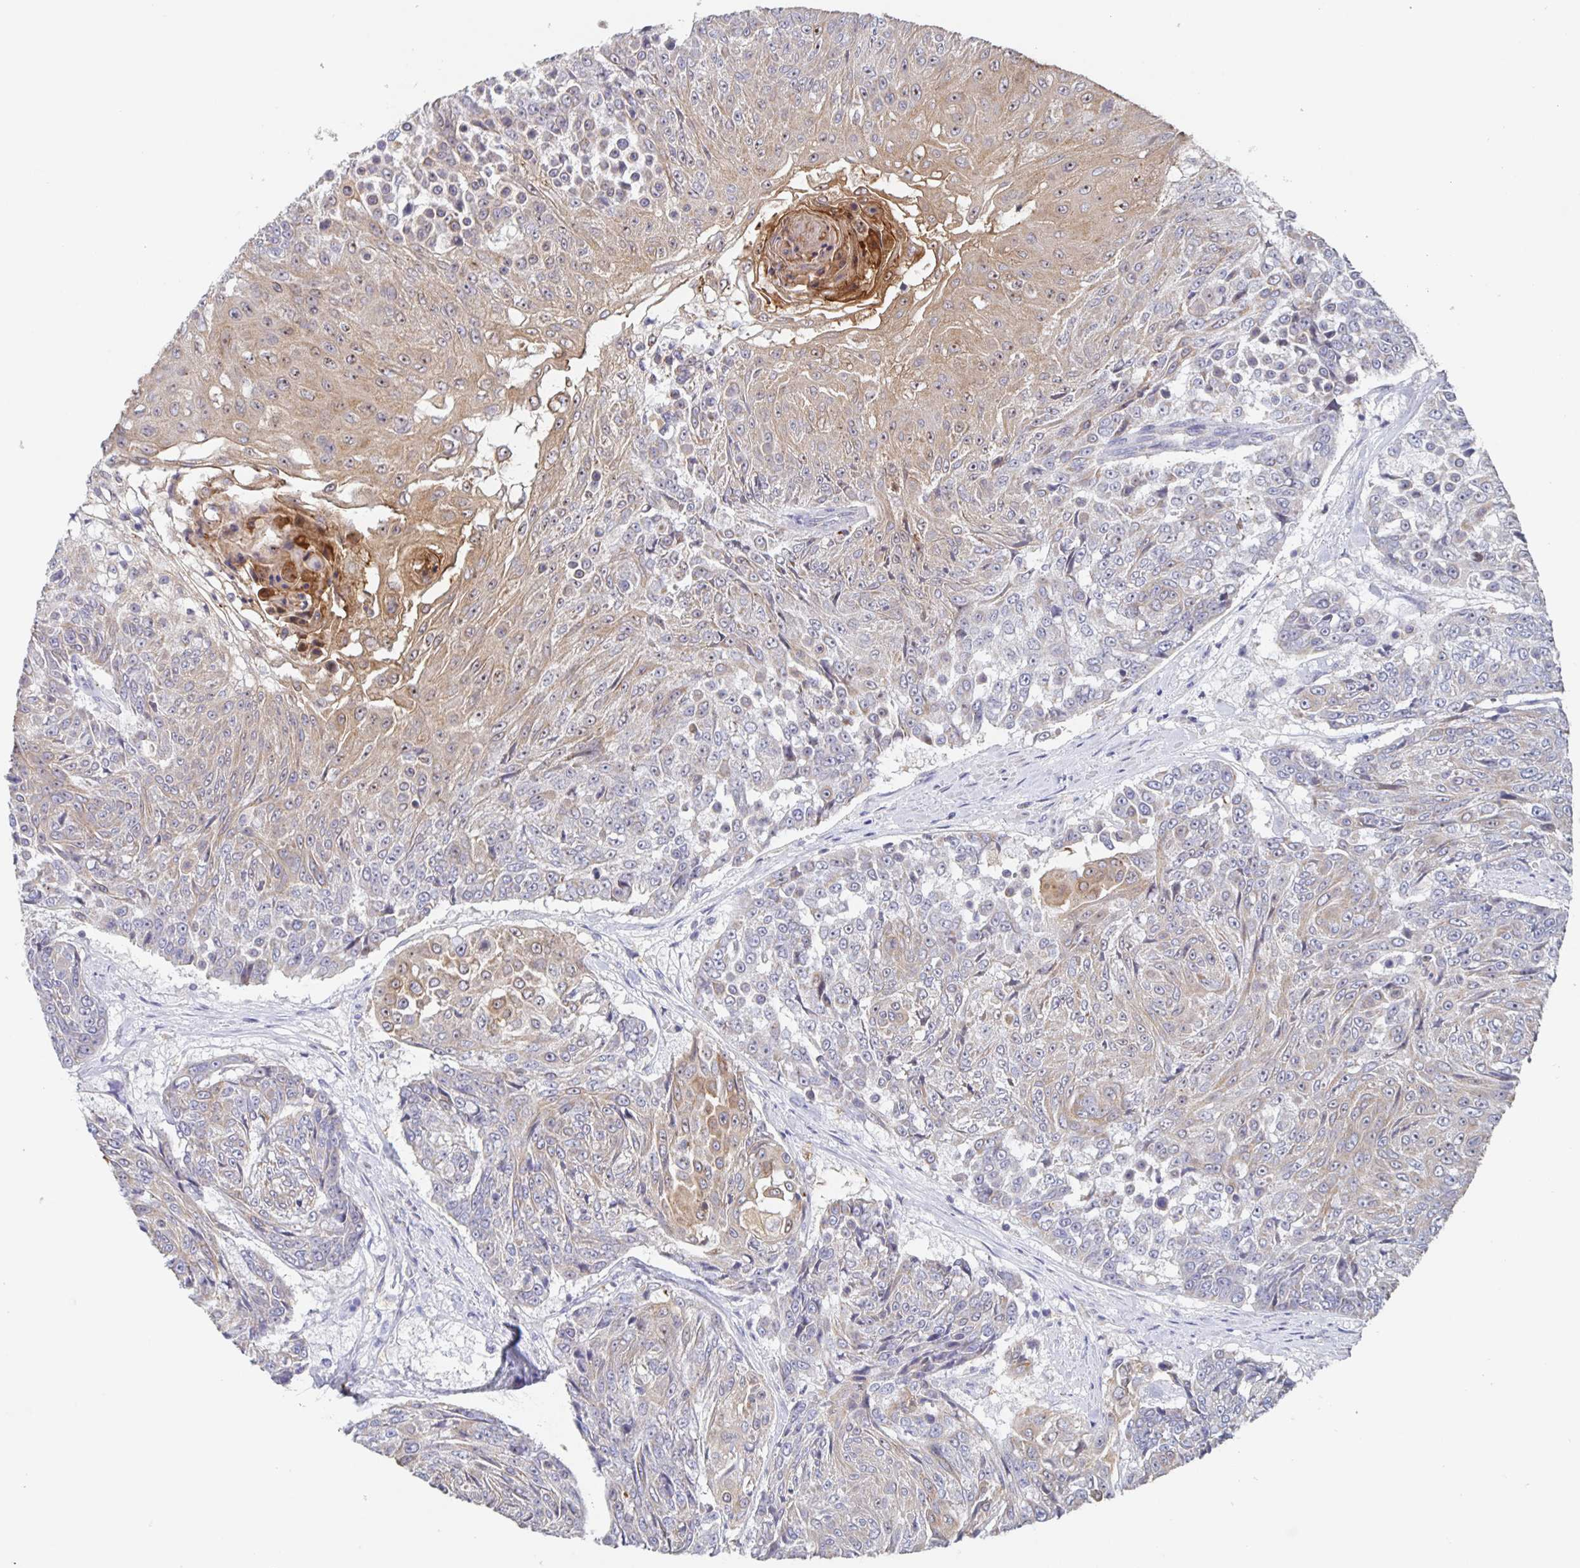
{"staining": {"intensity": "weak", "quantity": "25%-75%", "location": "cytoplasmic/membranous"}, "tissue": "urothelial cancer", "cell_type": "Tumor cells", "image_type": "cancer", "snomed": [{"axis": "morphology", "description": "Urothelial carcinoma, High grade"}, {"axis": "topography", "description": "Urinary bladder"}], "caption": "Urothelial cancer stained with immunohistochemistry shows weak cytoplasmic/membranous positivity in approximately 25%-75% of tumor cells. The protein of interest is shown in brown color, while the nuclei are stained blue.", "gene": "CDC42BPG", "patient": {"sex": "female", "age": 63}}